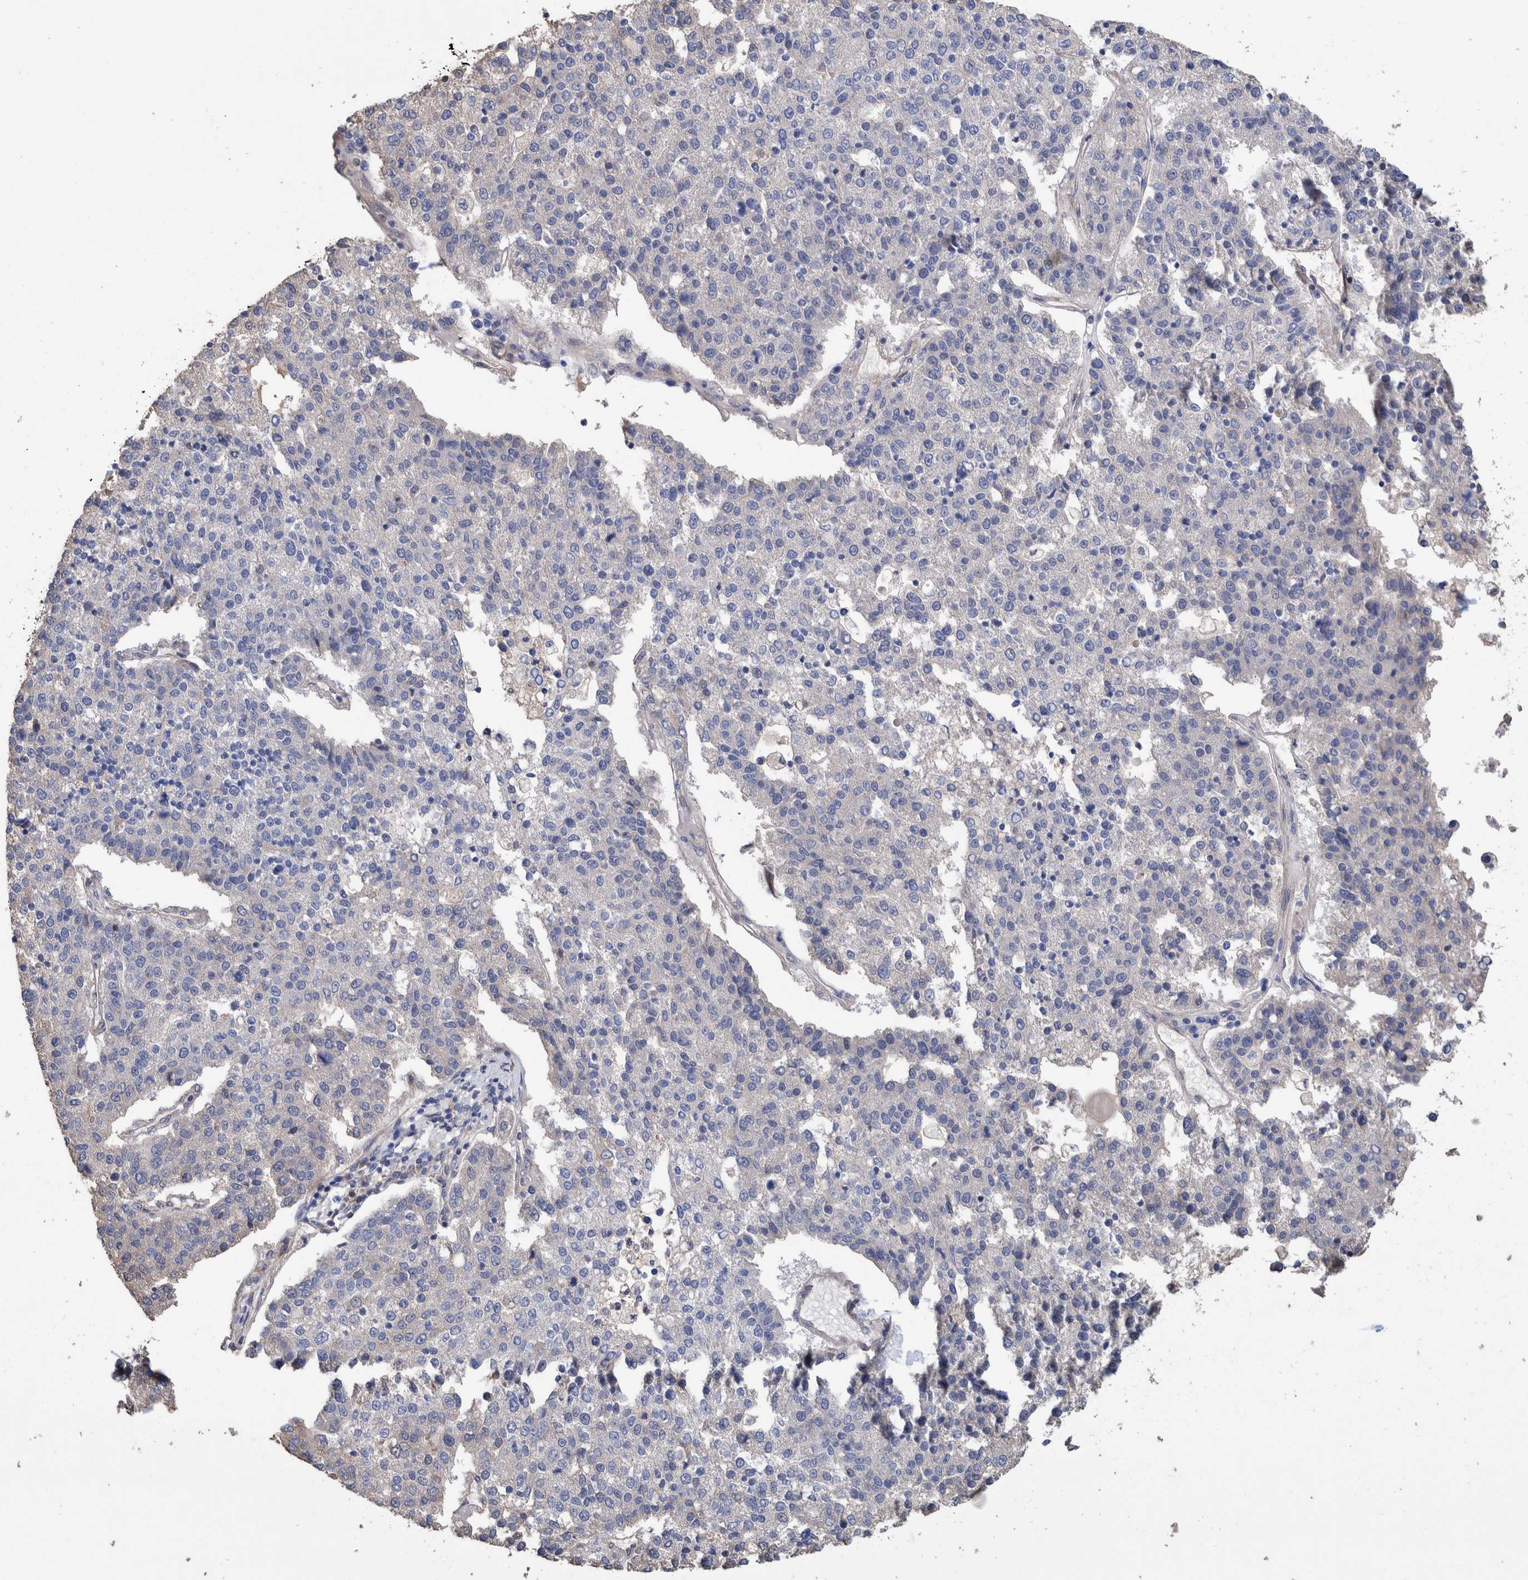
{"staining": {"intensity": "negative", "quantity": "none", "location": "none"}, "tissue": "pancreatic cancer", "cell_type": "Tumor cells", "image_type": "cancer", "snomed": [{"axis": "morphology", "description": "Adenocarcinoma, NOS"}, {"axis": "topography", "description": "Pancreas"}], "caption": "Tumor cells are negative for protein expression in human pancreatic cancer.", "gene": "SLC45A4", "patient": {"sex": "female", "age": 61}}